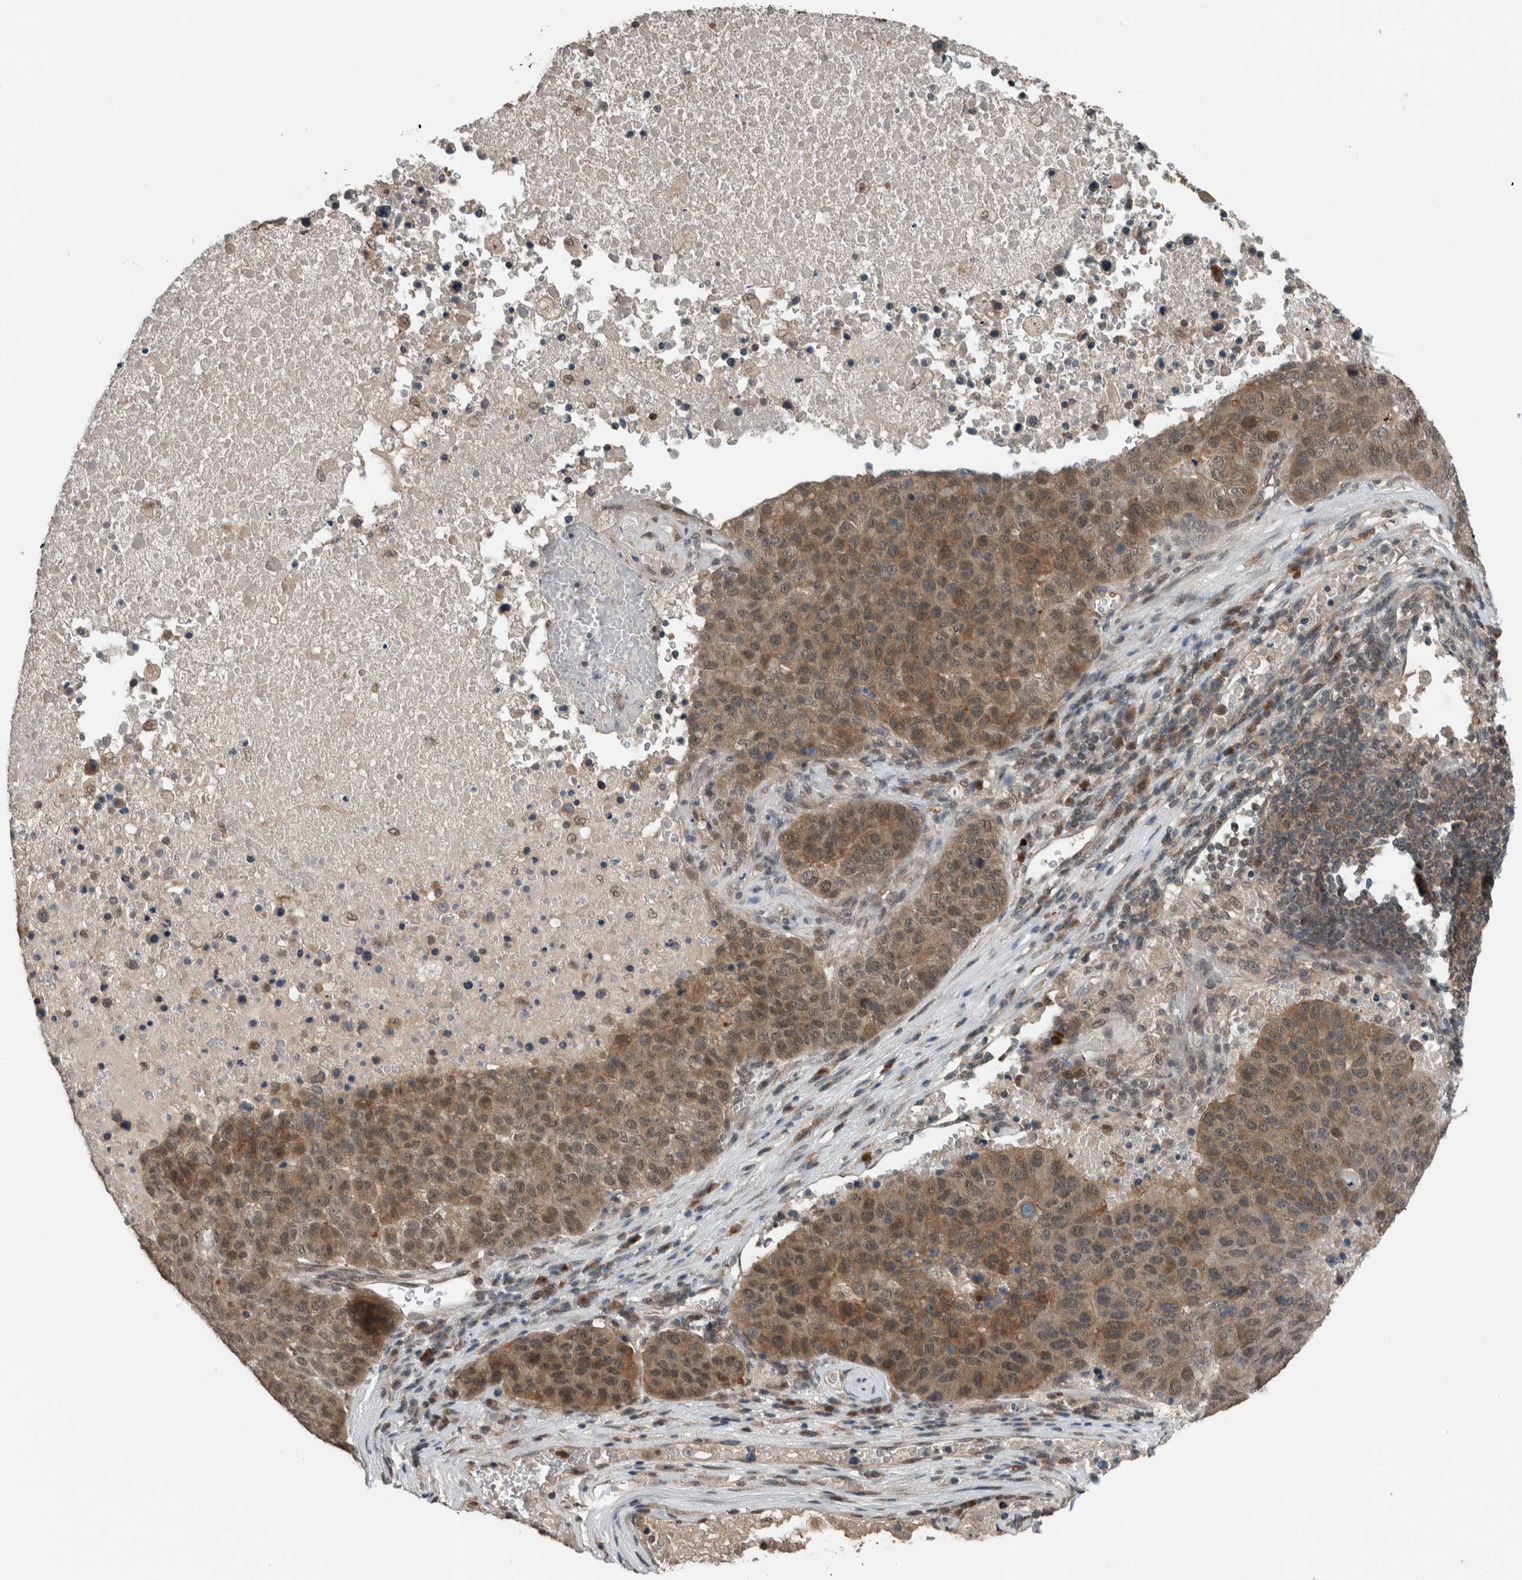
{"staining": {"intensity": "weak", "quantity": ">75%", "location": "cytoplasmic/membranous"}, "tissue": "pancreatic cancer", "cell_type": "Tumor cells", "image_type": "cancer", "snomed": [{"axis": "morphology", "description": "Adenocarcinoma, NOS"}, {"axis": "topography", "description": "Pancreas"}], "caption": "Human pancreatic cancer stained with a protein marker shows weak staining in tumor cells.", "gene": "SPAG7", "patient": {"sex": "female", "age": 61}}